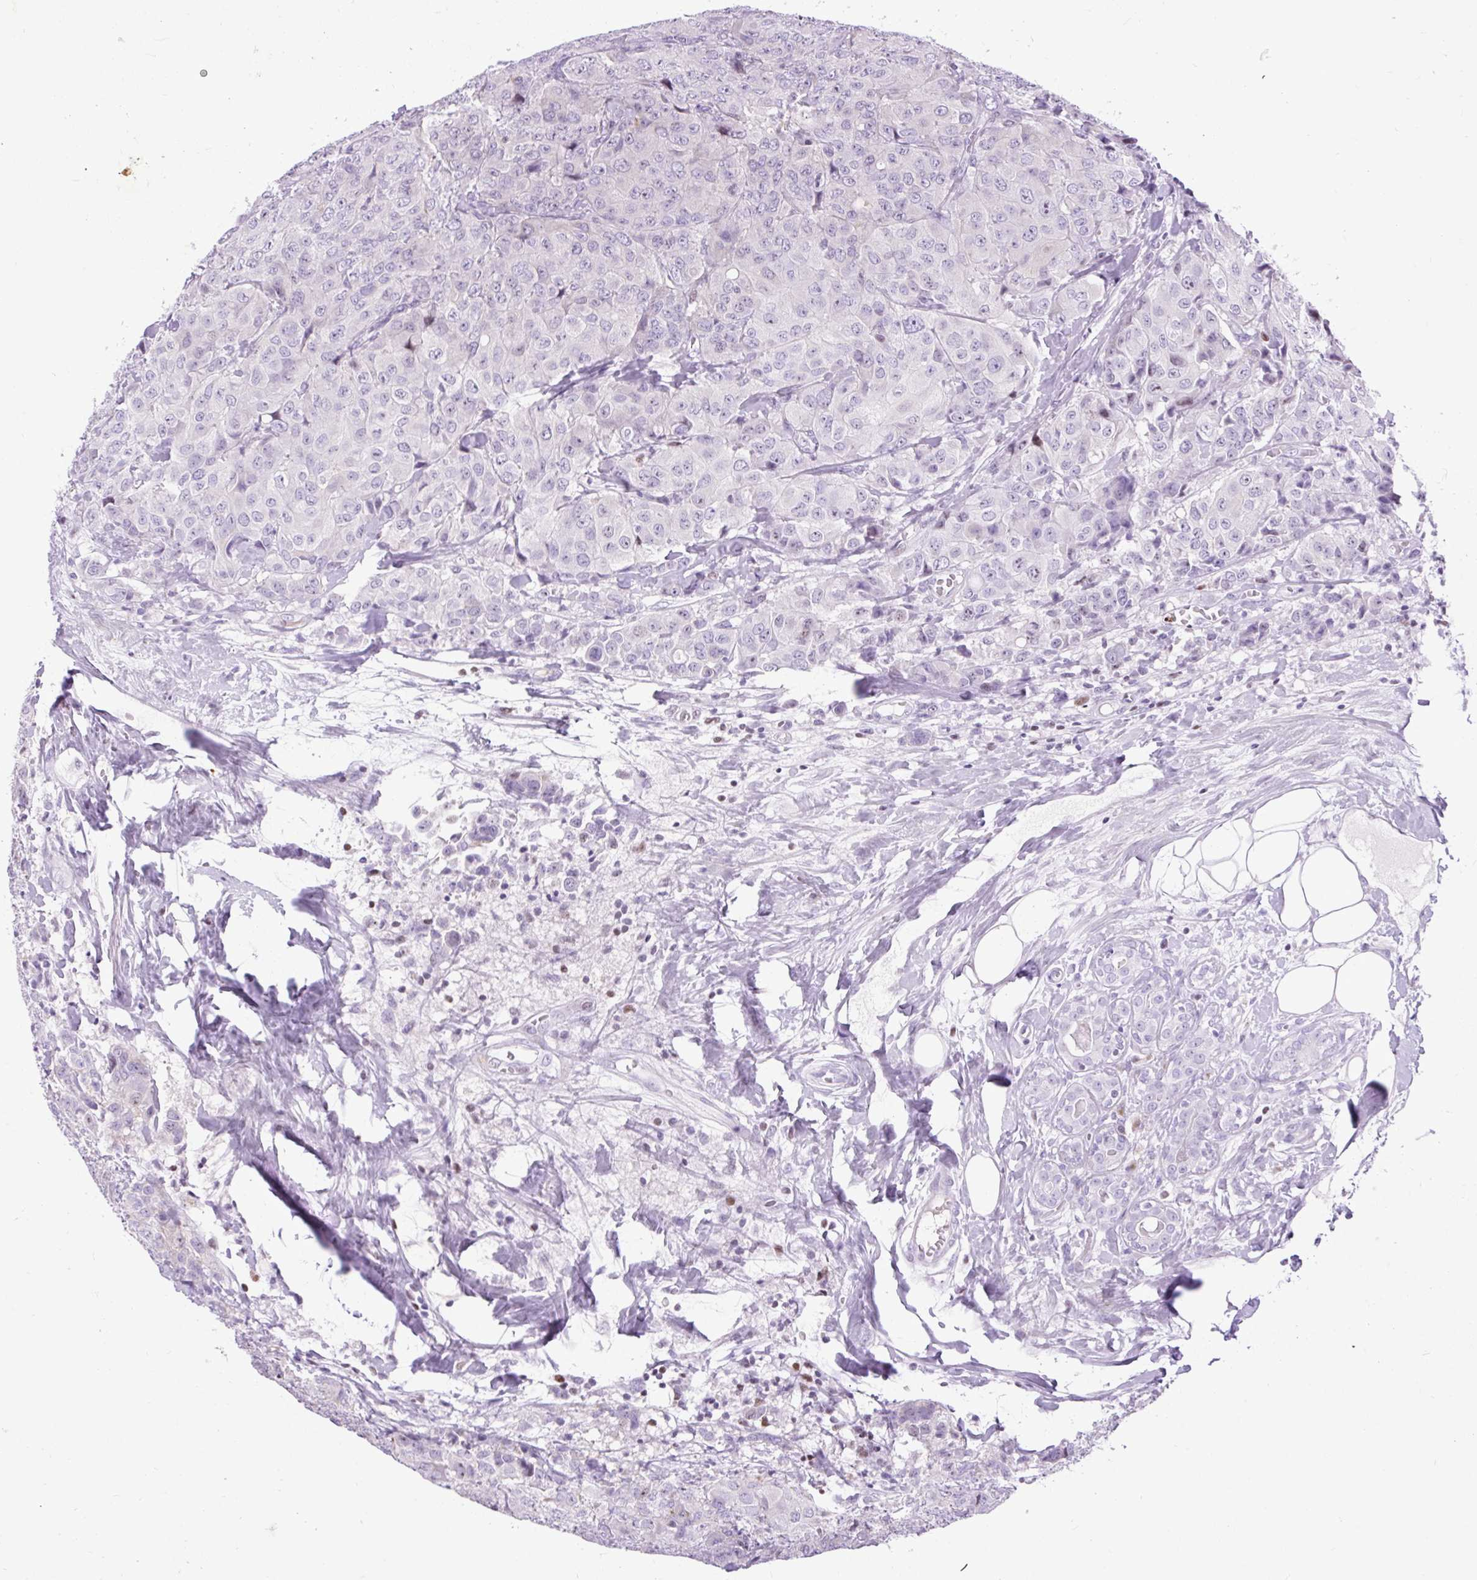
{"staining": {"intensity": "negative", "quantity": "none", "location": "none"}, "tissue": "breast cancer", "cell_type": "Tumor cells", "image_type": "cancer", "snomed": [{"axis": "morphology", "description": "Duct carcinoma"}, {"axis": "topography", "description": "Breast"}], "caption": "Human breast invasive ductal carcinoma stained for a protein using immunohistochemistry (IHC) reveals no staining in tumor cells.", "gene": "SPC24", "patient": {"sex": "female", "age": 43}}